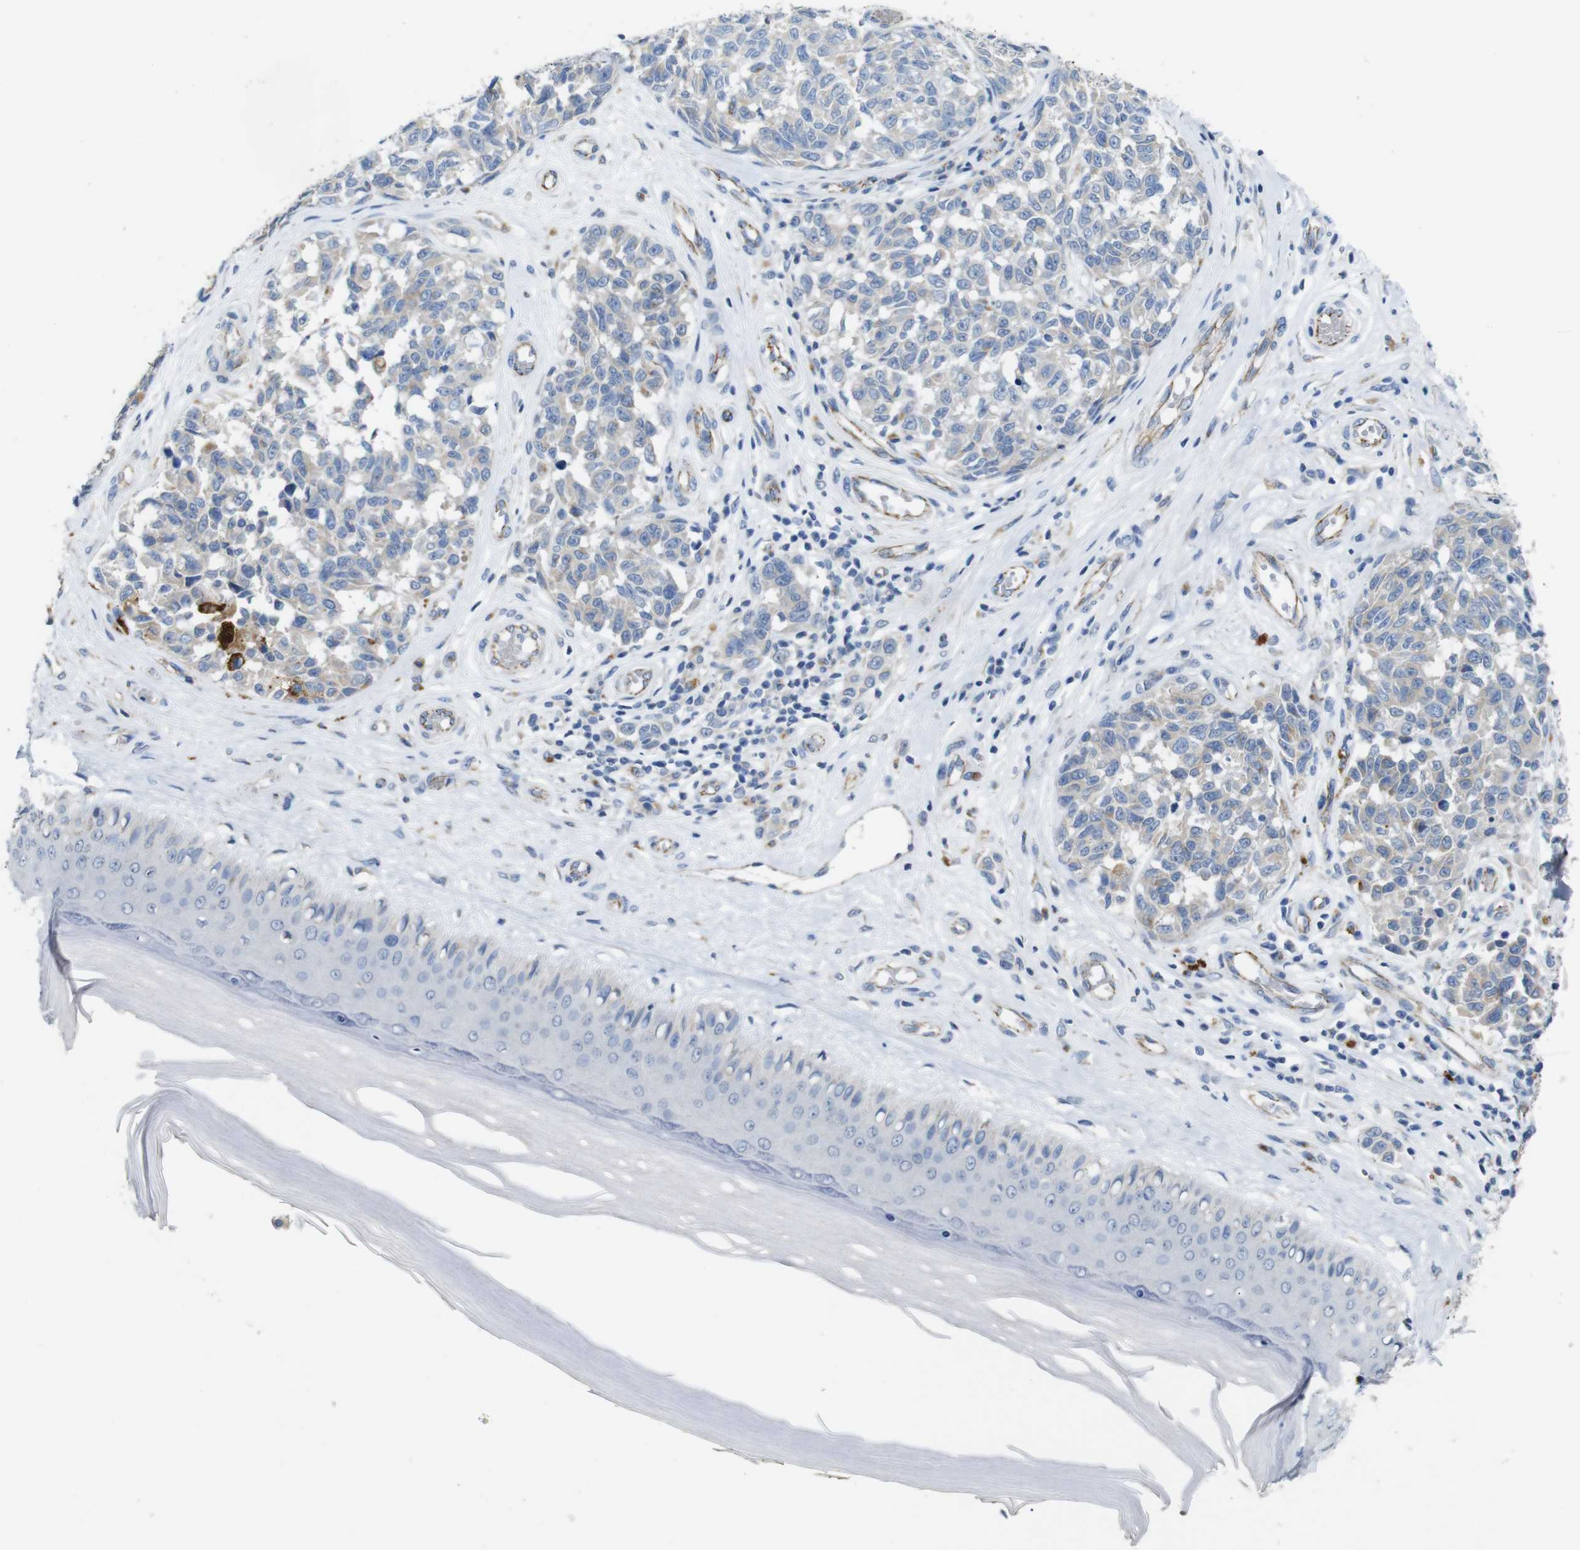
{"staining": {"intensity": "negative", "quantity": "none", "location": "none"}, "tissue": "melanoma", "cell_type": "Tumor cells", "image_type": "cancer", "snomed": [{"axis": "morphology", "description": "Malignant melanoma, NOS"}, {"axis": "topography", "description": "Skin"}], "caption": "DAB (3,3'-diaminobenzidine) immunohistochemical staining of human melanoma shows no significant staining in tumor cells. (DAB (3,3'-diaminobenzidine) immunohistochemistry (IHC), high magnification).", "gene": "NHLRC3", "patient": {"sex": "female", "age": 64}}